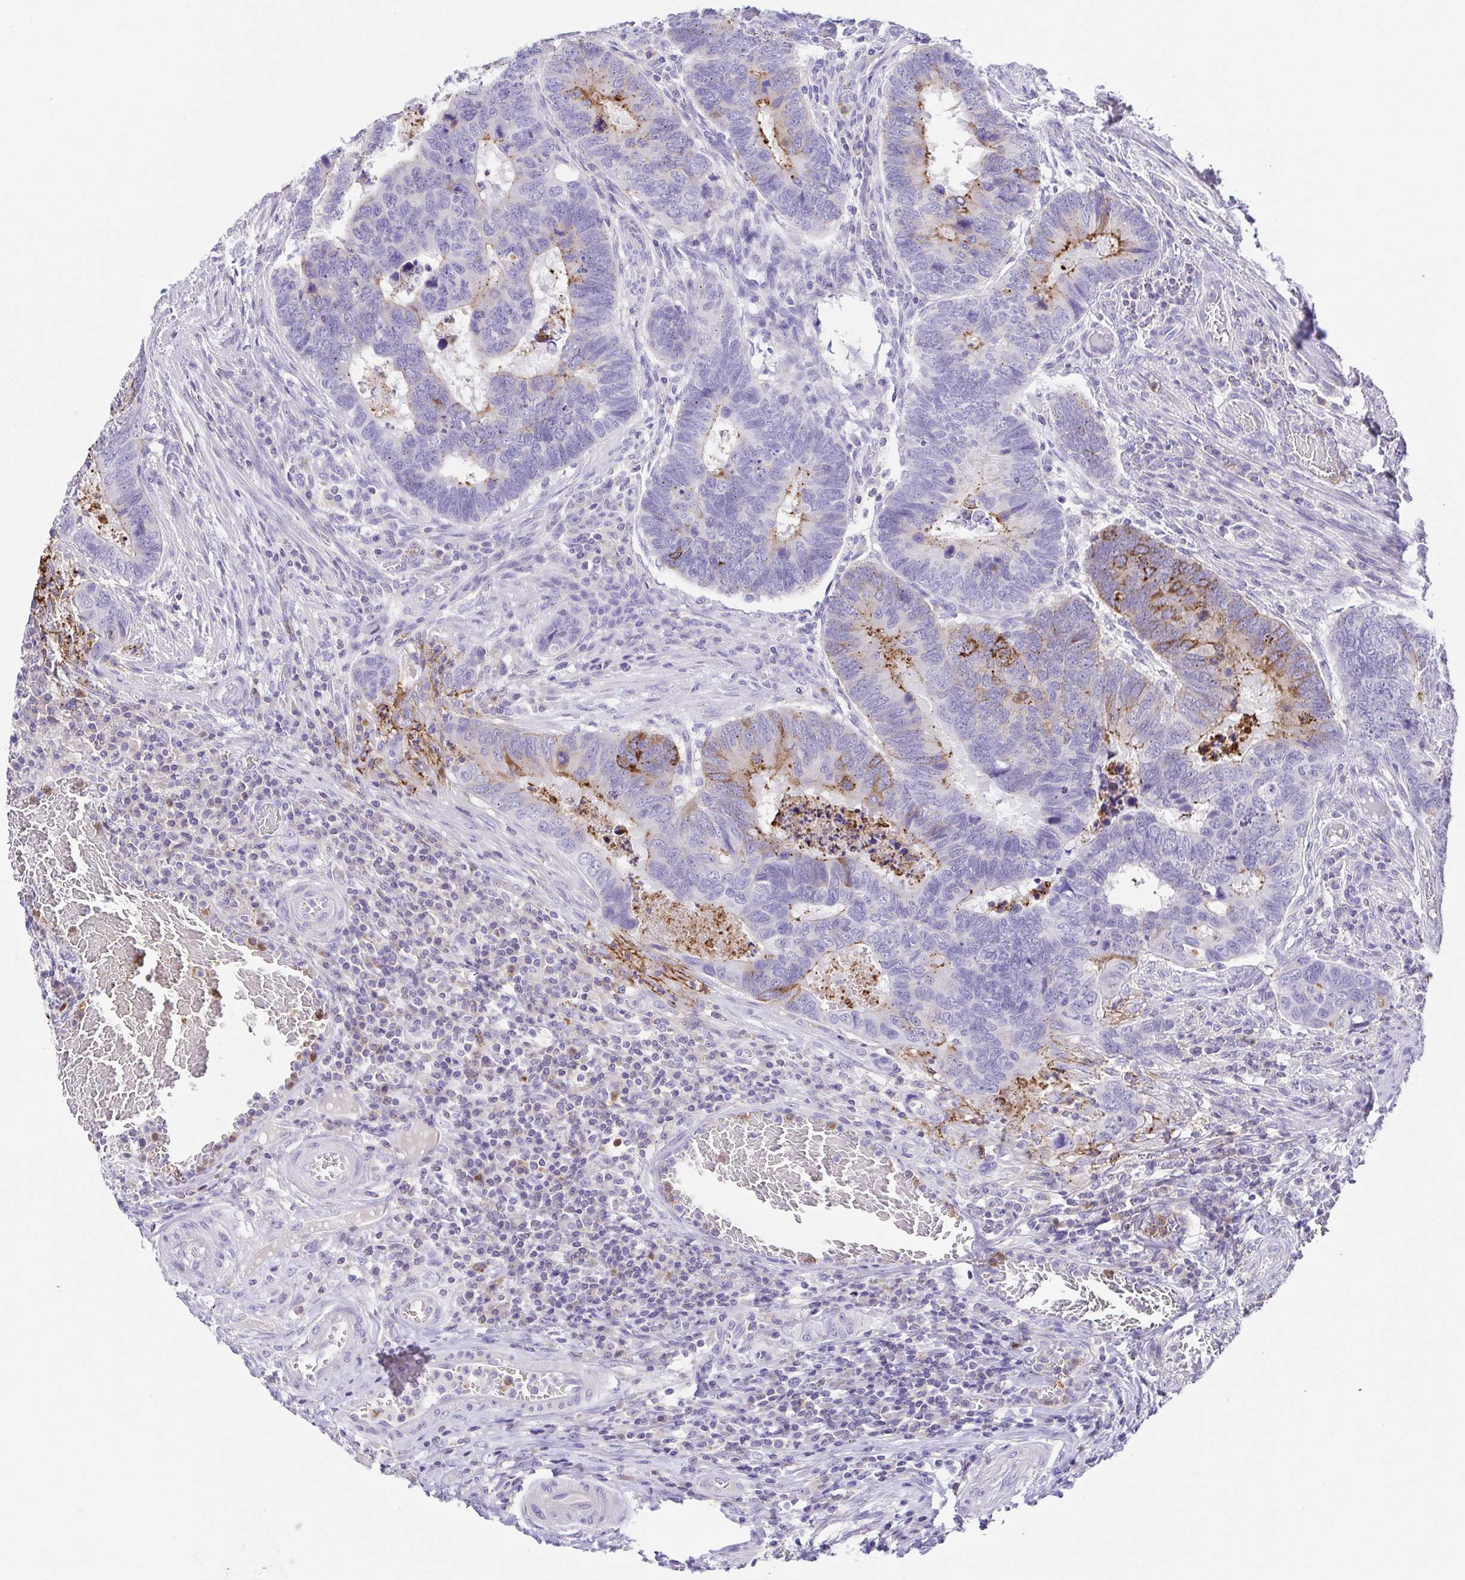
{"staining": {"intensity": "strong", "quantity": "<25%", "location": "cytoplasmic/membranous"}, "tissue": "colorectal cancer", "cell_type": "Tumor cells", "image_type": "cancer", "snomed": [{"axis": "morphology", "description": "Adenocarcinoma, NOS"}, {"axis": "topography", "description": "Colon"}], "caption": "This is an image of immunohistochemistry (IHC) staining of colorectal cancer, which shows strong expression in the cytoplasmic/membranous of tumor cells.", "gene": "ARPP21", "patient": {"sex": "male", "age": 62}}